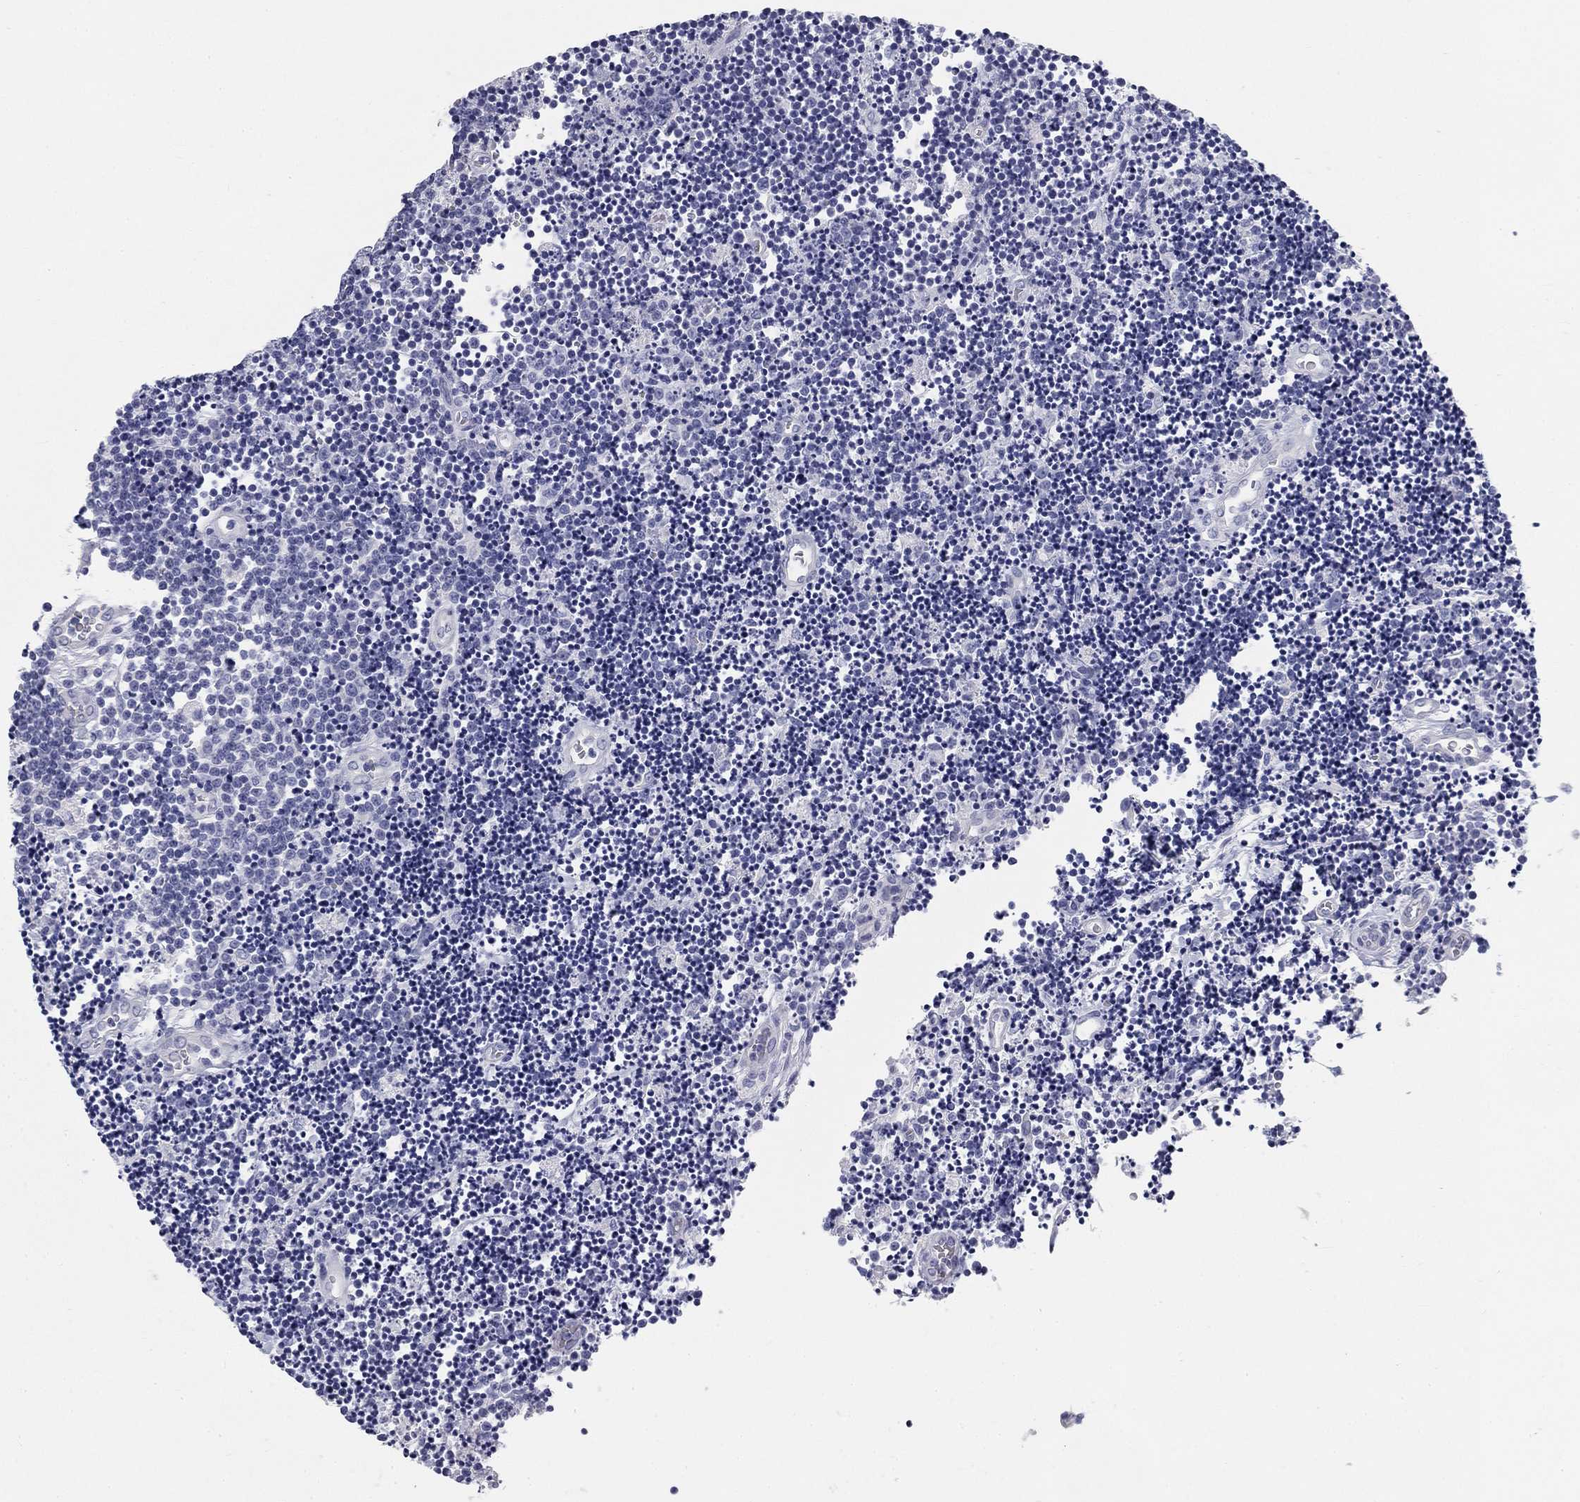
{"staining": {"intensity": "negative", "quantity": "none", "location": "none"}, "tissue": "lymphoma", "cell_type": "Tumor cells", "image_type": "cancer", "snomed": [{"axis": "morphology", "description": "Malignant lymphoma, non-Hodgkin's type, Low grade"}, {"axis": "topography", "description": "Brain"}], "caption": "There is no significant expression in tumor cells of low-grade malignant lymphoma, non-Hodgkin's type.", "gene": "GALNTL5", "patient": {"sex": "female", "age": 66}}